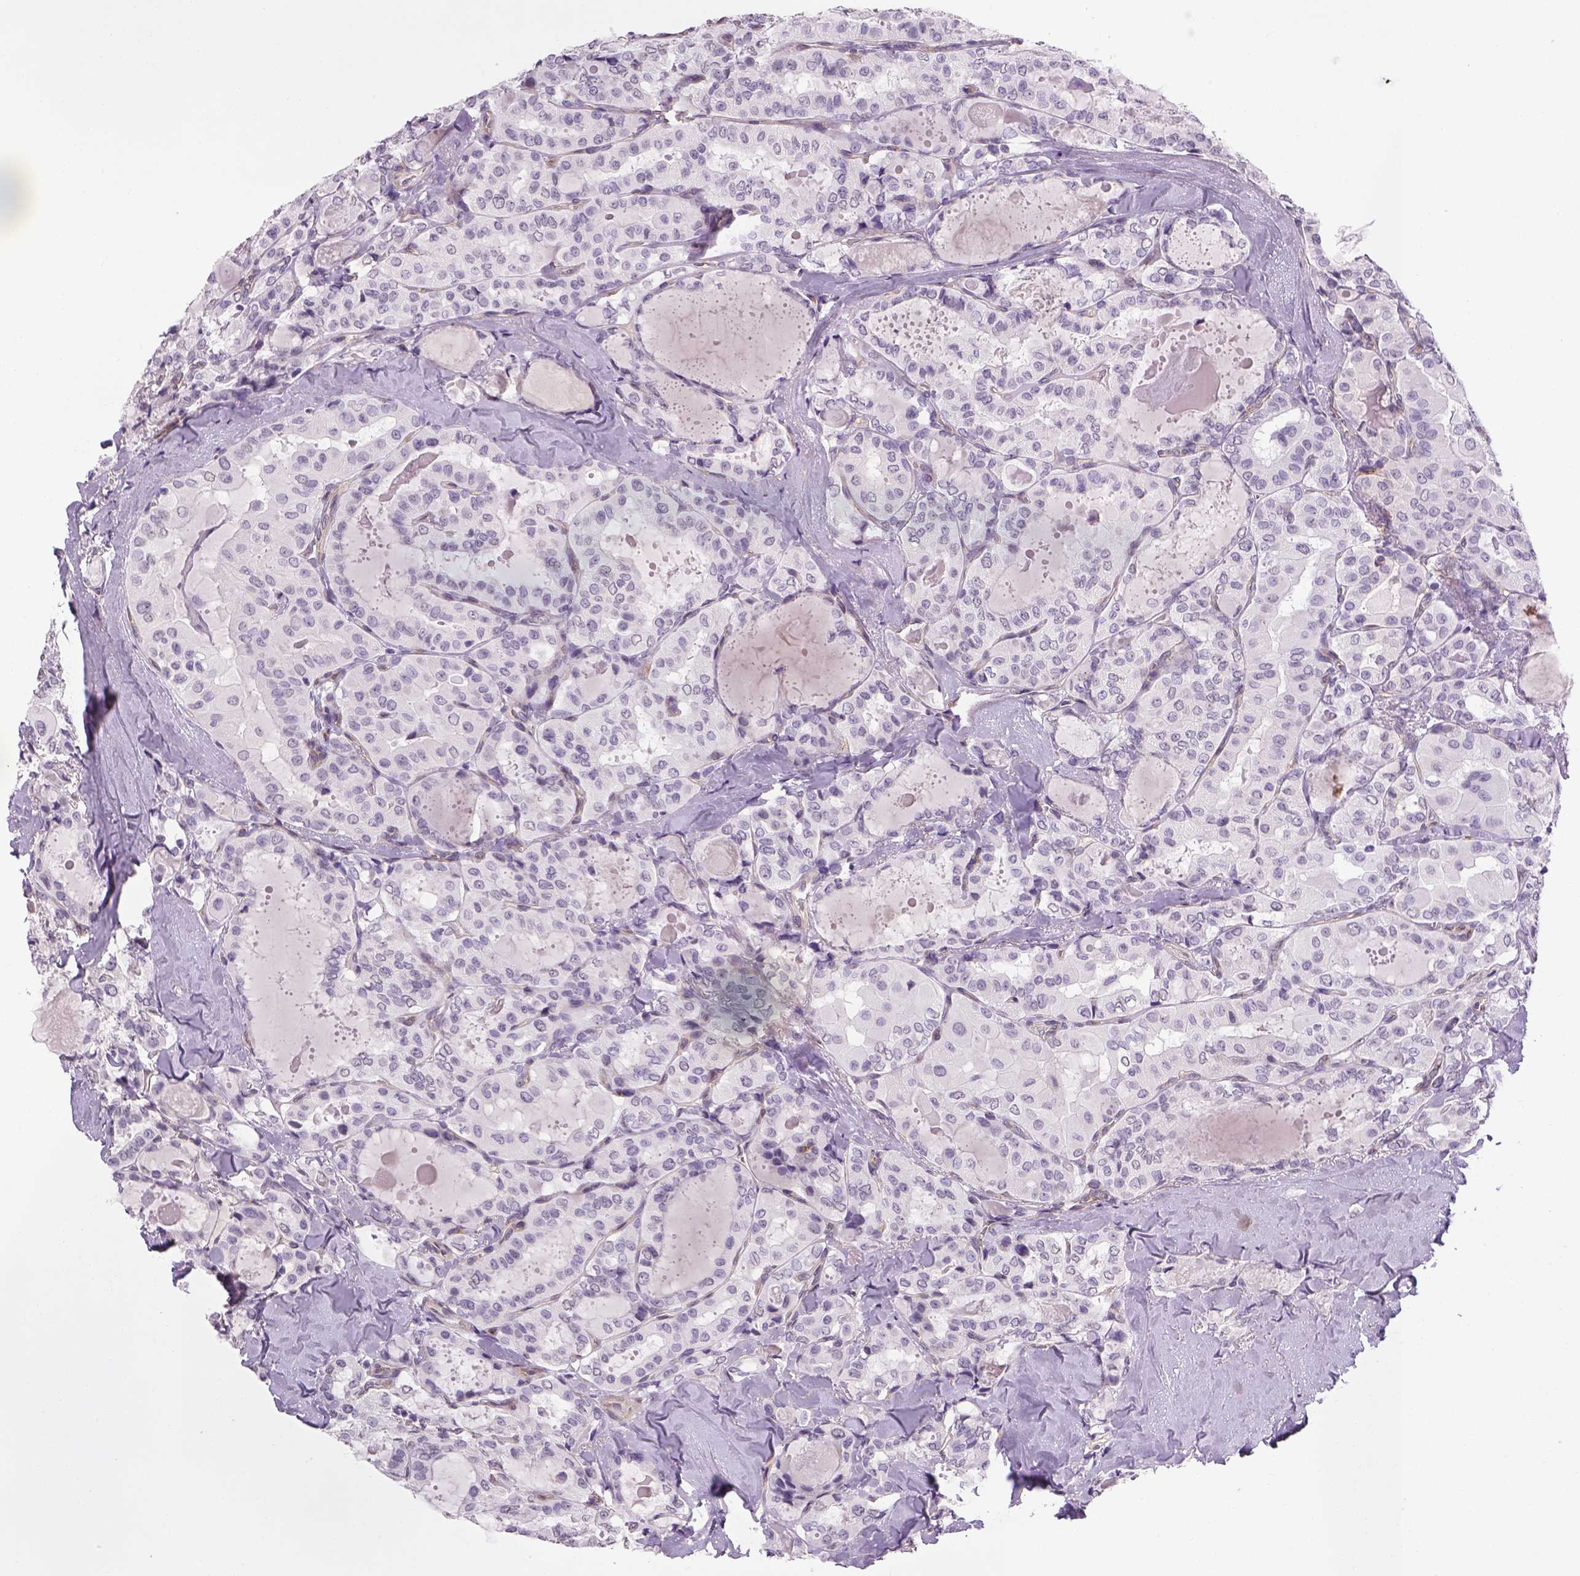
{"staining": {"intensity": "negative", "quantity": "none", "location": "none"}, "tissue": "thyroid cancer", "cell_type": "Tumor cells", "image_type": "cancer", "snomed": [{"axis": "morphology", "description": "Papillary adenocarcinoma, NOS"}, {"axis": "topography", "description": "Thyroid gland"}], "caption": "Immunohistochemistry of human papillary adenocarcinoma (thyroid) demonstrates no positivity in tumor cells.", "gene": "PRRT1", "patient": {"sex": "female", "age": 41}}